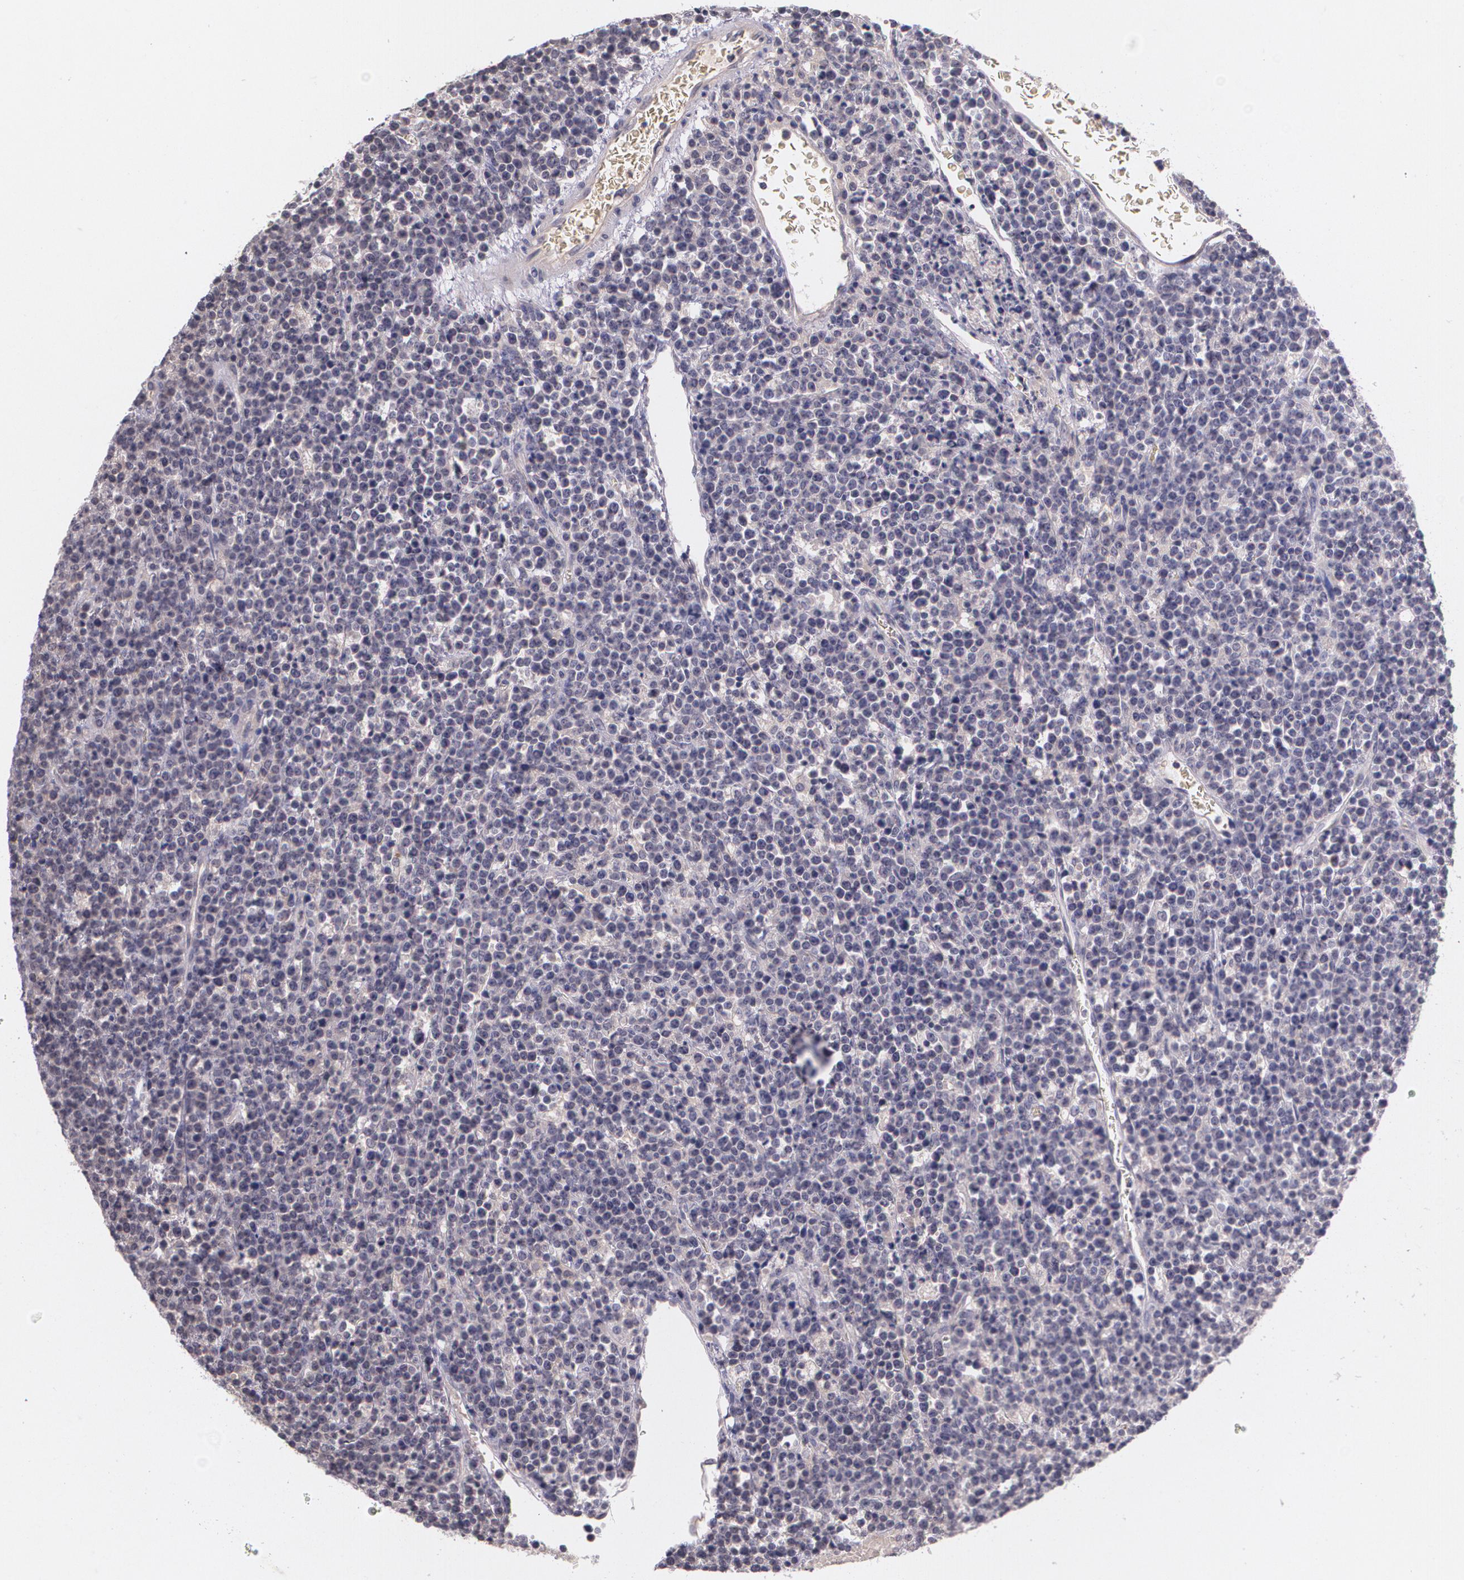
{"staining": {"intensity": "weak", "quantity": "25%-75%", "location": "cytoplasmic/membranous"}, "tissue": "lymphoma", "cell_type": "Tumor cells", "image_type": "cancer", "snomed": [{"axis": "morphology", "description": "Malignant lymphoma, non-Hodgkin's type, High grade"}, {"axis": "topography", "description": "Ovary"}], "caption": "Lymphoma tissue reveals weak cytoplasmic/membranous expression in approximately 25%-75% of tumor cells, visualized by immunohistochemistry. Nuclei are stained in blue.", "gene": "TM4SF1", "patient": {"sex": "female", "age": 56}}